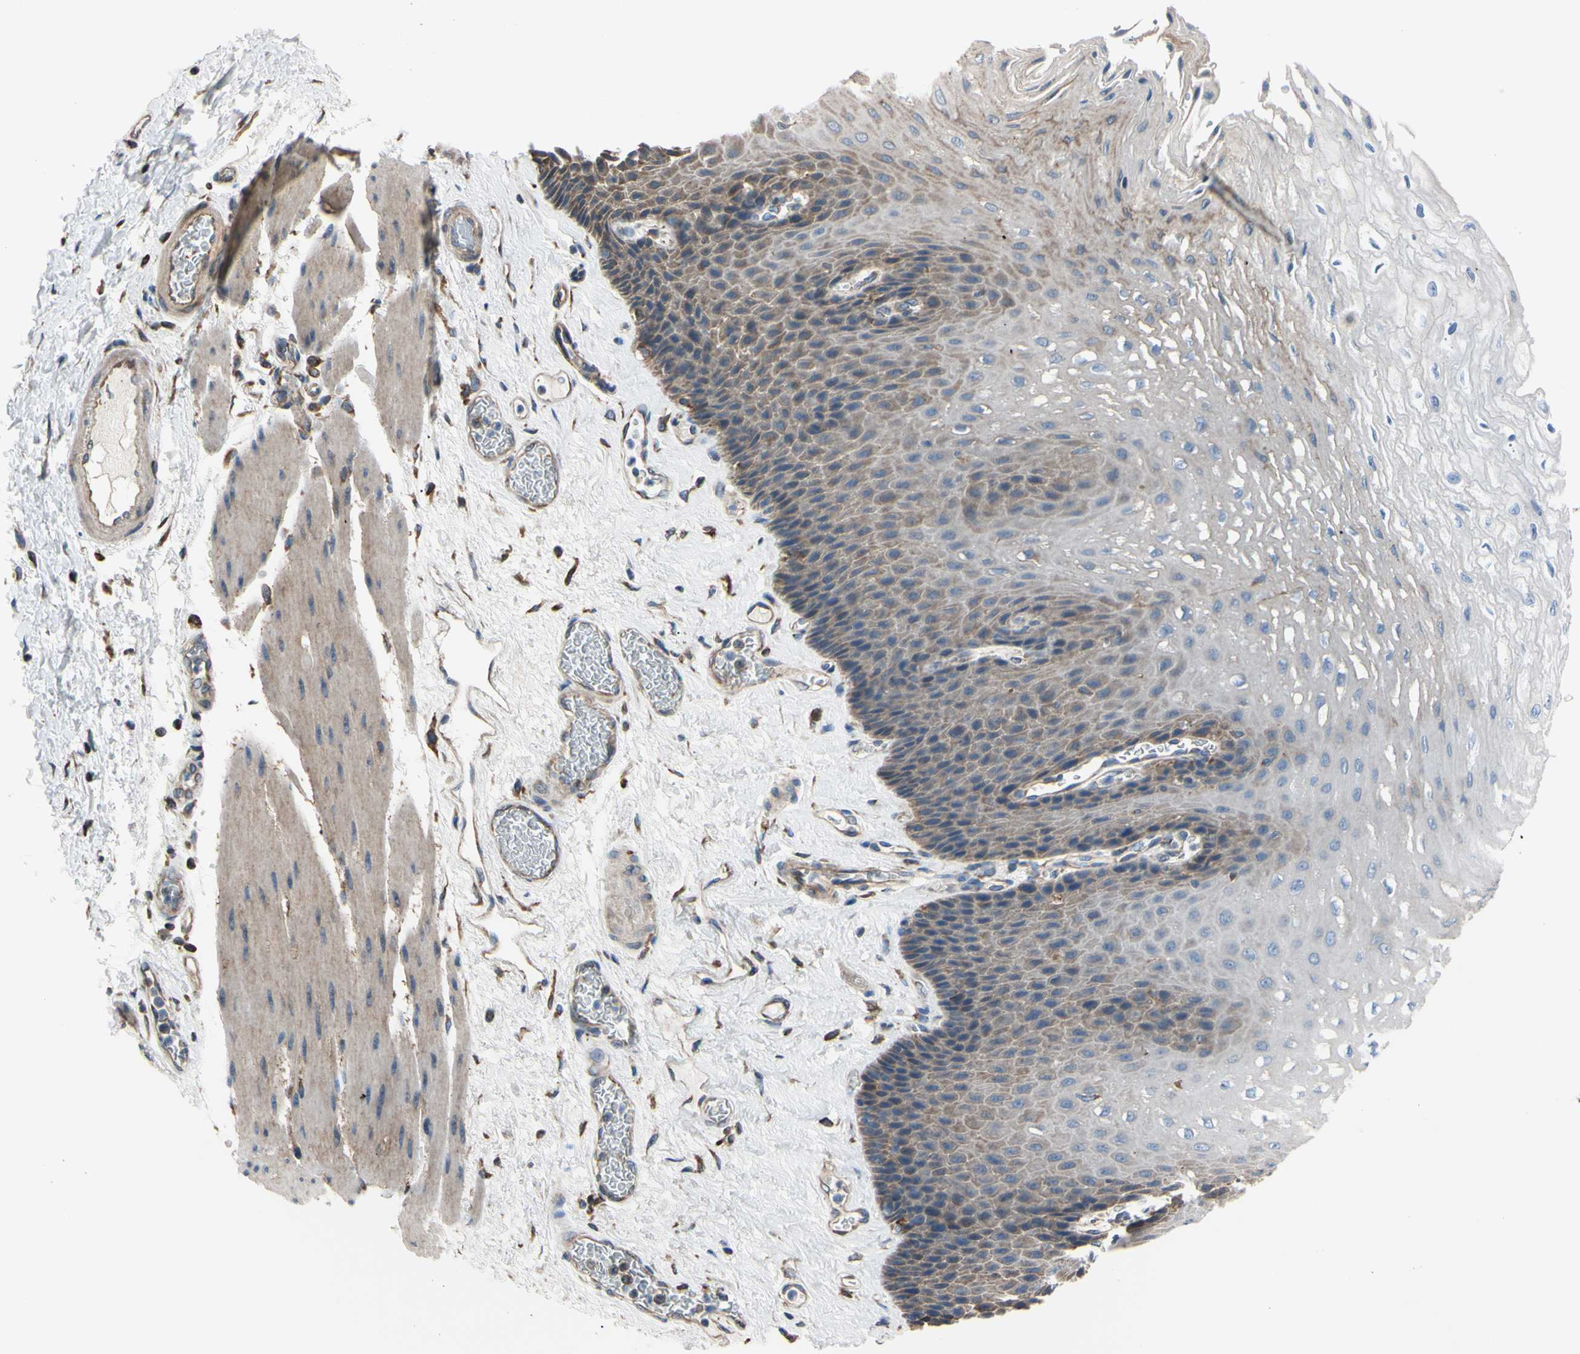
{"staining": {"intensity": "moderate", "quantity": "25%-75%", "location": "cytoplasmic/membranous"}, "tissue": "esophagus", "cell_type": "Squamous epithelial cells", "image_type": "normal", "snomed": [{"axis": "morphology", "description": "Normal tissue, NOS"}, {"axis": "topography", "description": "Esophagus"}], "caption": "Squamous epithelial cells show medium levels of moderate cytoplasmic/membranous expression in approximately 25%-75% of cells in unremarkable esophagus.", "gene": "BMF", "patient": {"sex": "female", "age": 72}}